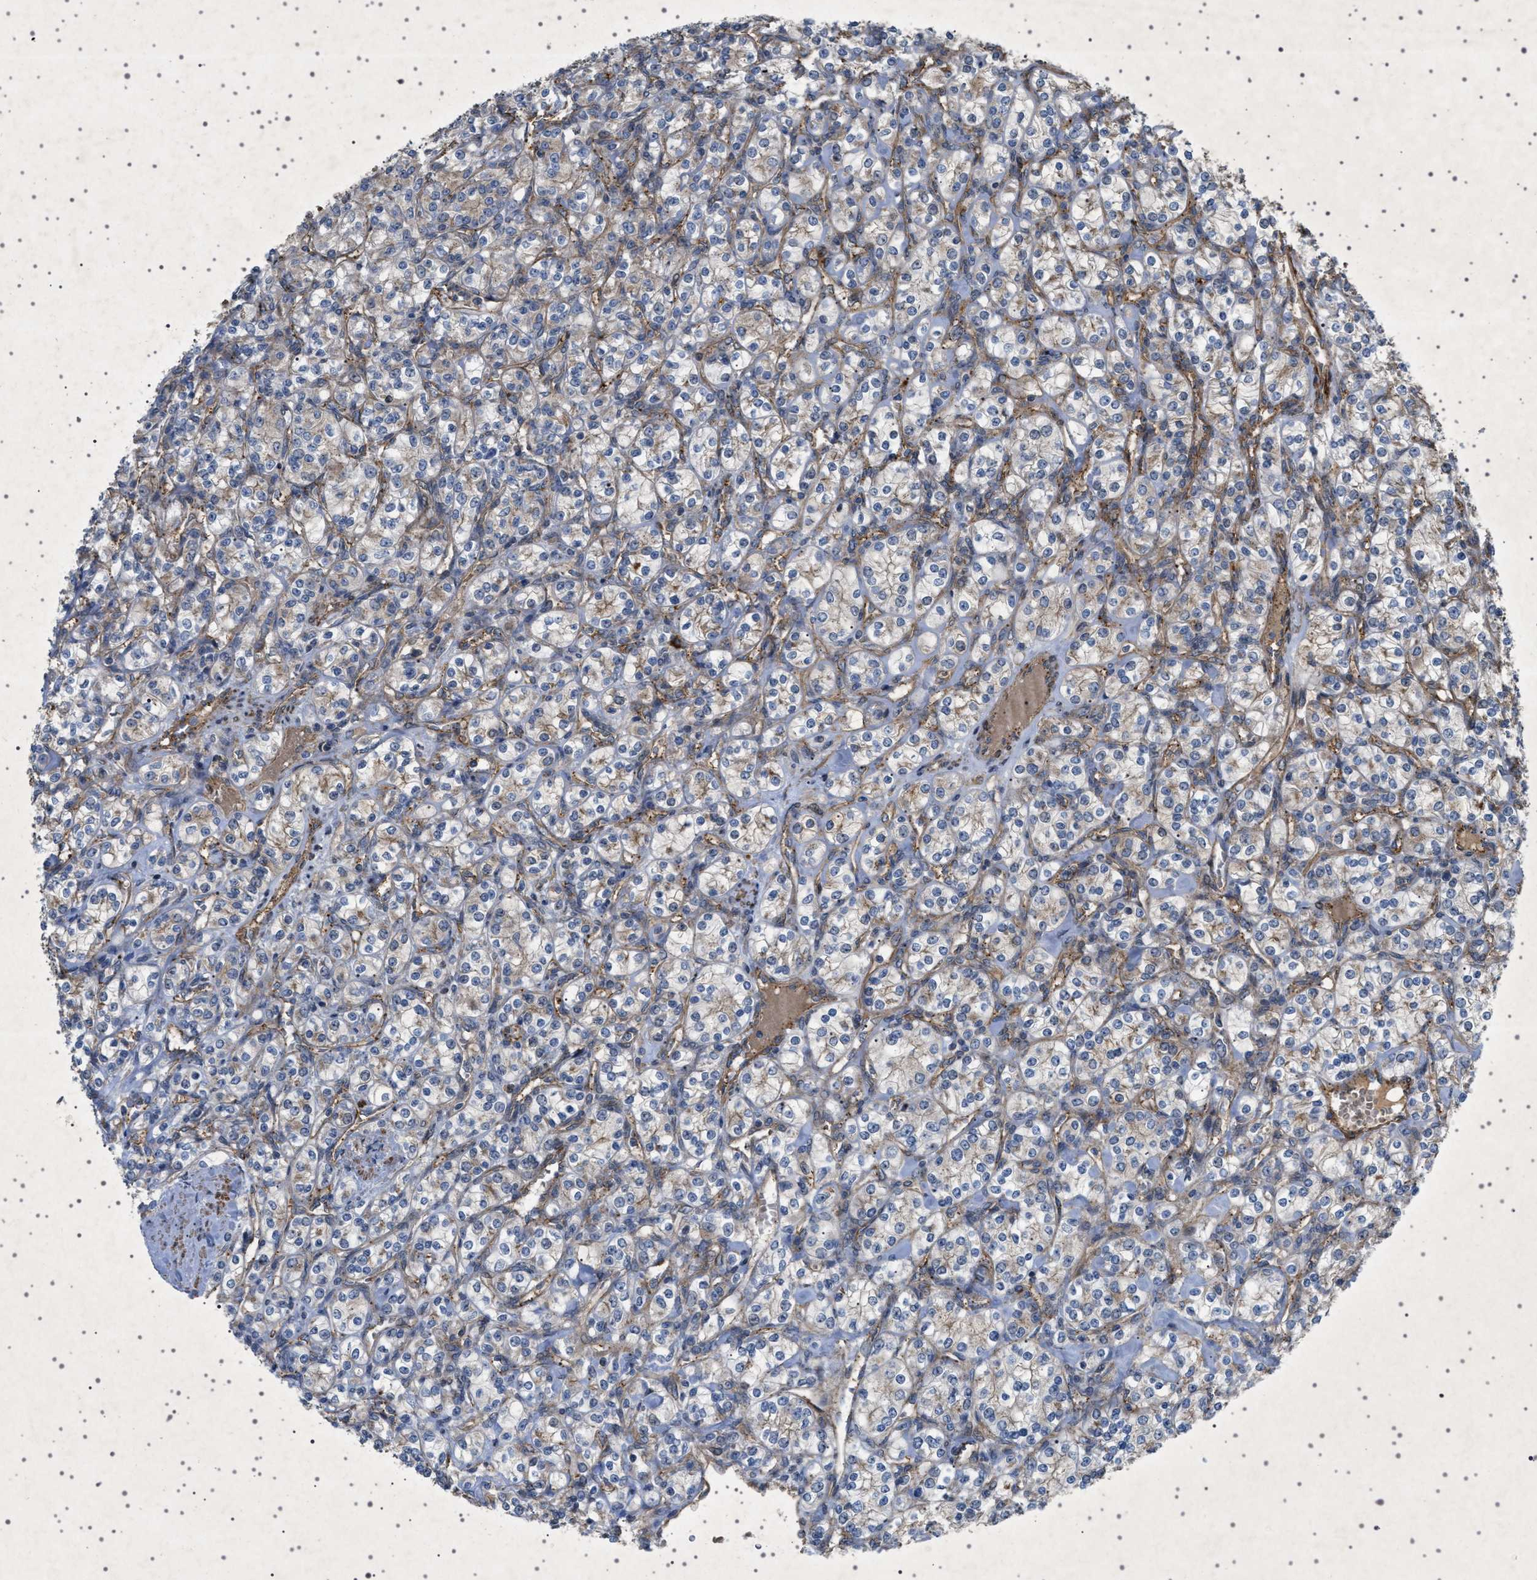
{"staining": {"intensity": "weak", "quantity": ">75%", "location": "cytoplasmic/membranous"}, "tissue": "renal cancer", "cell_type": "Tumor cells", "image_type": "cancer", "snomed": [{"axis": "morphology", "description": "Adenocarcinoma, NOS"}, {"axis": "topography", "description": "Kidney"}], "caption": "A brown stain labels weak cytoplasmic/membranous positivity of a protein in renal cancer (adenocarcinoma) tumor cells.", "gene": "CCDC186", "patient": {"sex": "male", "age": 77}}